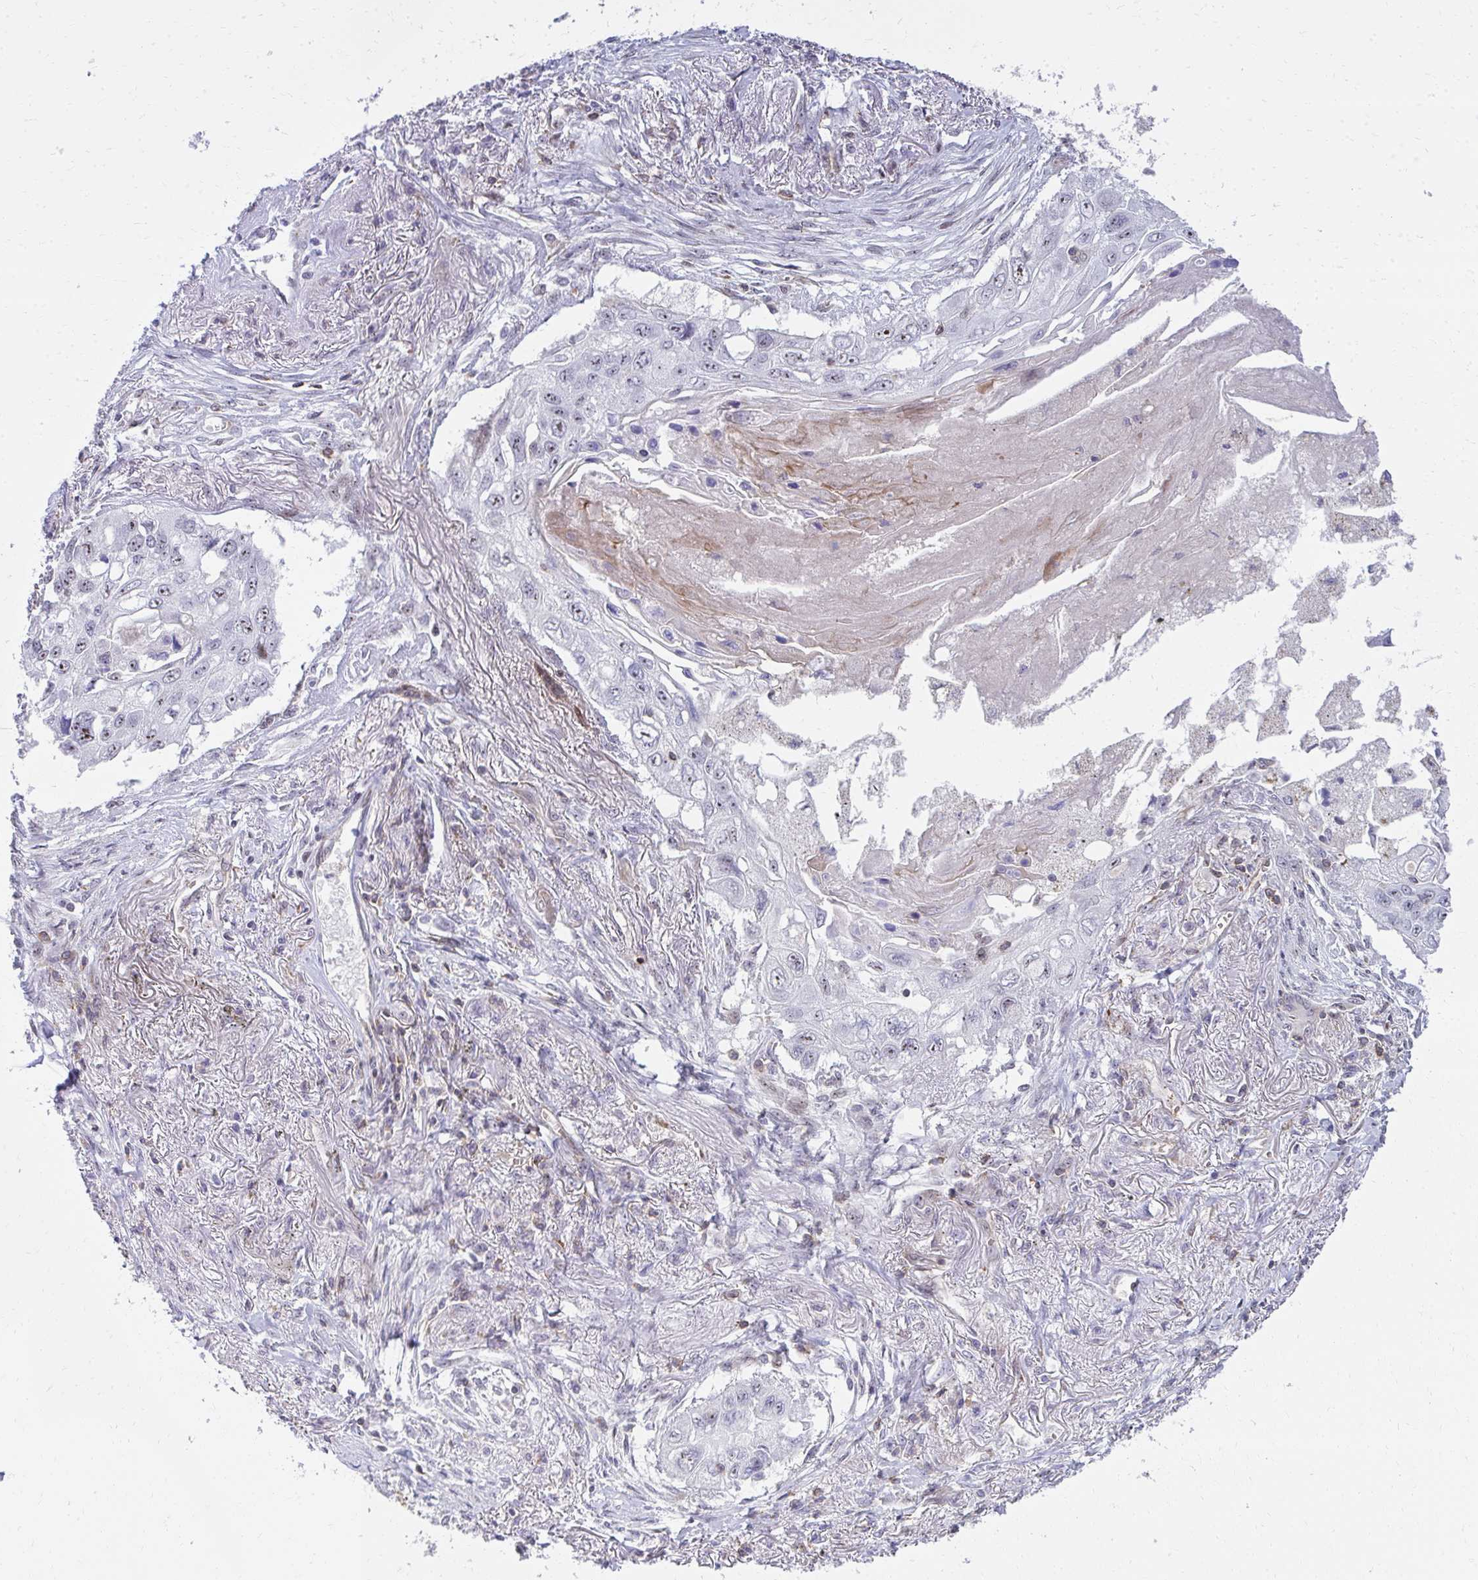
{"staining": {"intensity": "moderate", "quantity": "<25%", "location": "nuclear"}, "tissue": "lung cancer", "cell_type": "Tumor cells", "image_type": "cancer", "snomed": [{"axis": "morphology", "description": "Squamous cell carcinoma, NOS"}, {"axis": "topography", "description": "Lung"}], "caption": "Moderate nuclear positivity is present in about <25% of tumor cells in lung squamous cell carcinoma. (Brightfield microscopy of DAB IHC at high magnification).", "gene": "FOXN3", "patient": {"sex": "male", "age": 75}}